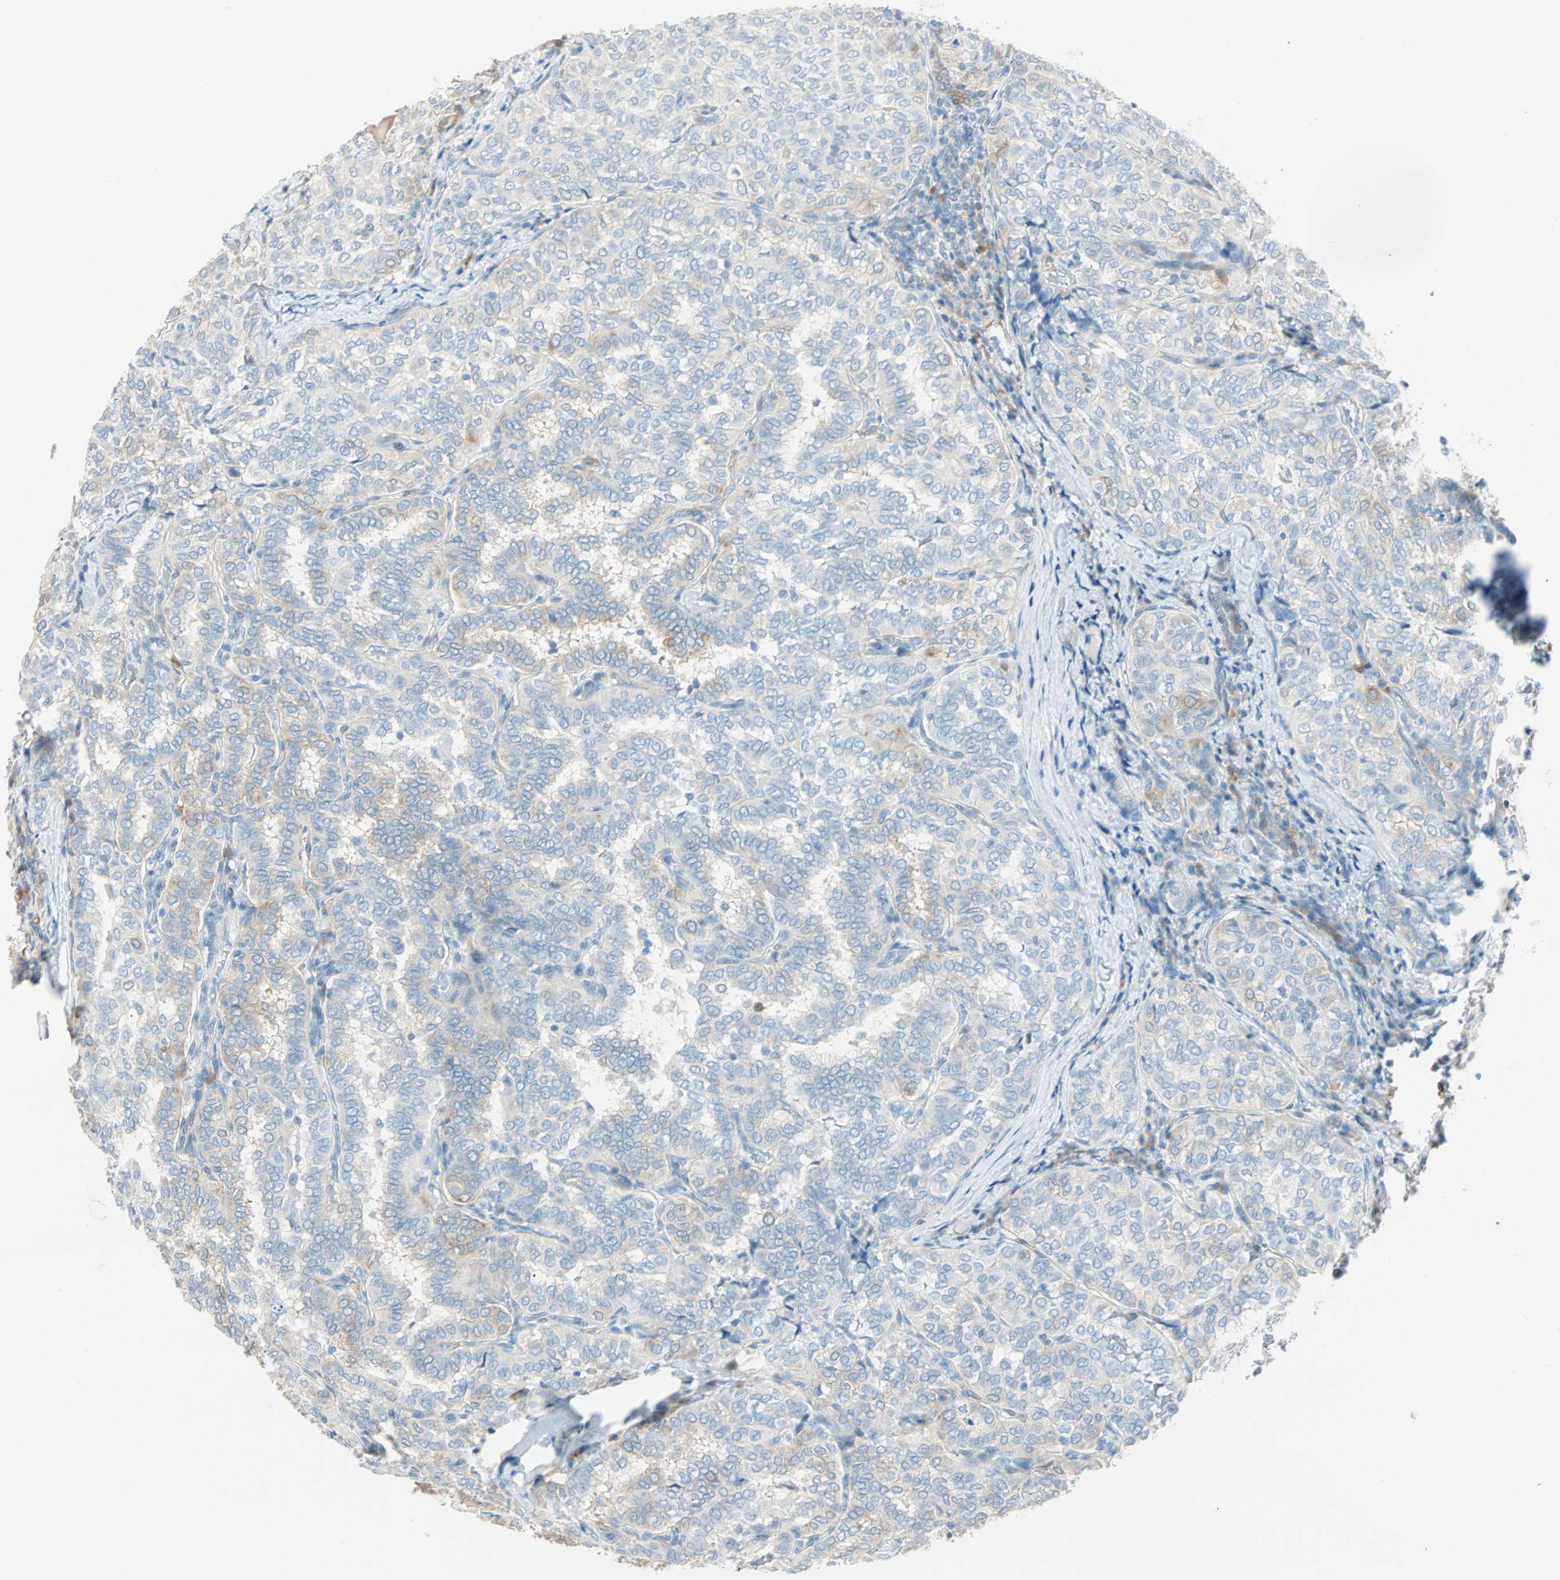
{"staining": {"intensity": "moderate", "quantity": "<25%", "location": "cytoplasmic/membranous"}, "tissue": "thyroid cancer", "cell_type": "Tumor cells", "image_type": "cancer", "snomed": [{"axis": "morphology", "description": "Carcinoma, NOS"}, {"axis": "topography", "description": "Thyroid gland"}], "caption": "DAB (3,3'-diaminobenzidine) immunohistochemical staining of thyroid cancer reveals moderate cytoplasmic/membranous protein staining in approximately <25% of tumor cells.", "gene": "ATF6", "patient": {"sex": "female", "age": 77}}